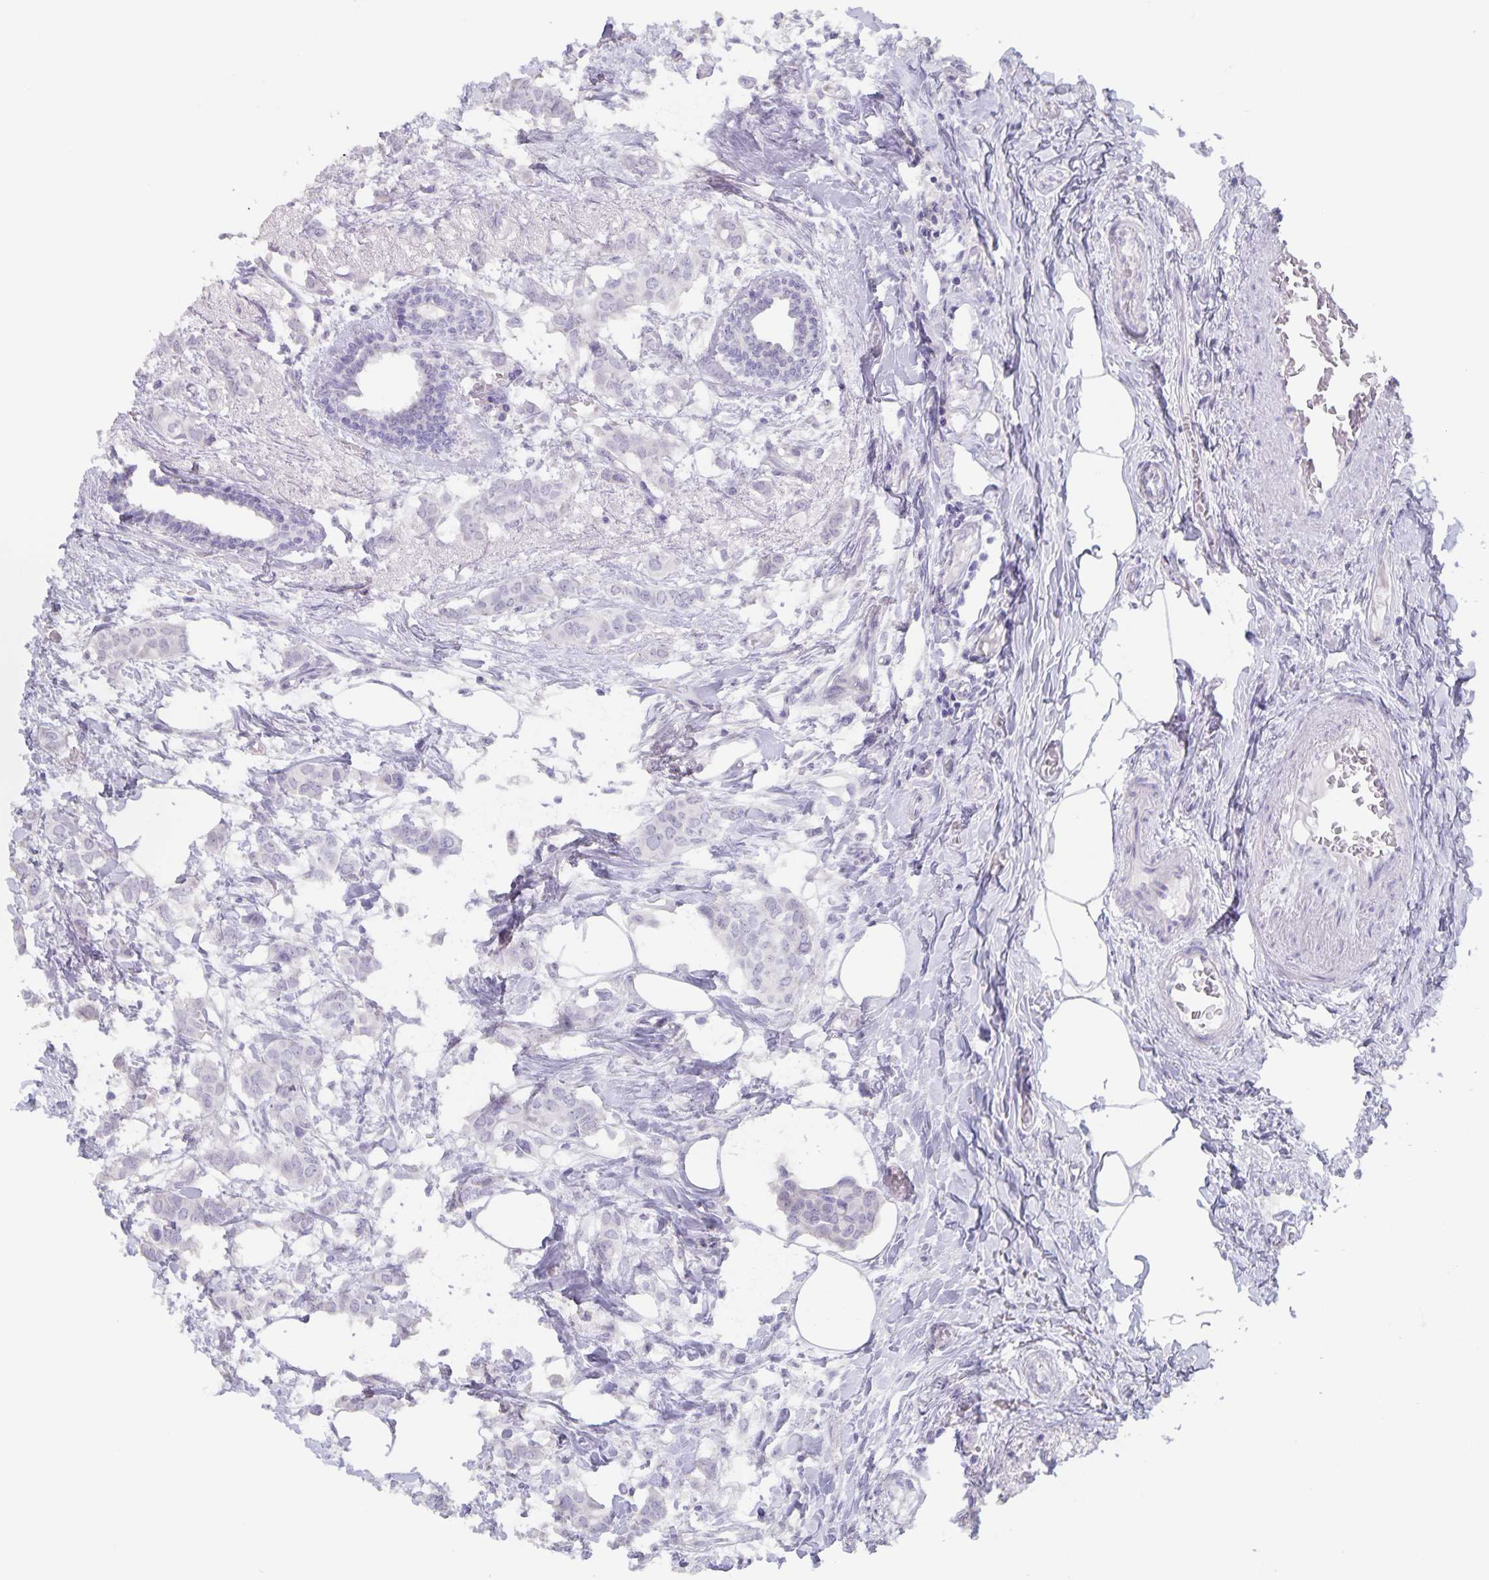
{"staining": {"intensity": "negative", "quantity": "none", "location": "none"}, "tissue": "breast cancer", "cell_type": "Tumor cells", "image_type": "cancer", "snomed": [{"axis": "morphology", "description": "Duct carcinoma"}, {"axis": "topography", "description": "Breast"}], "caption": "Protein analysis of breast intraductal carcinoma reveals no significant positivity in tumor cells.", "gene": "AQP4", "patient": {"sex": "female", "age": 62}}